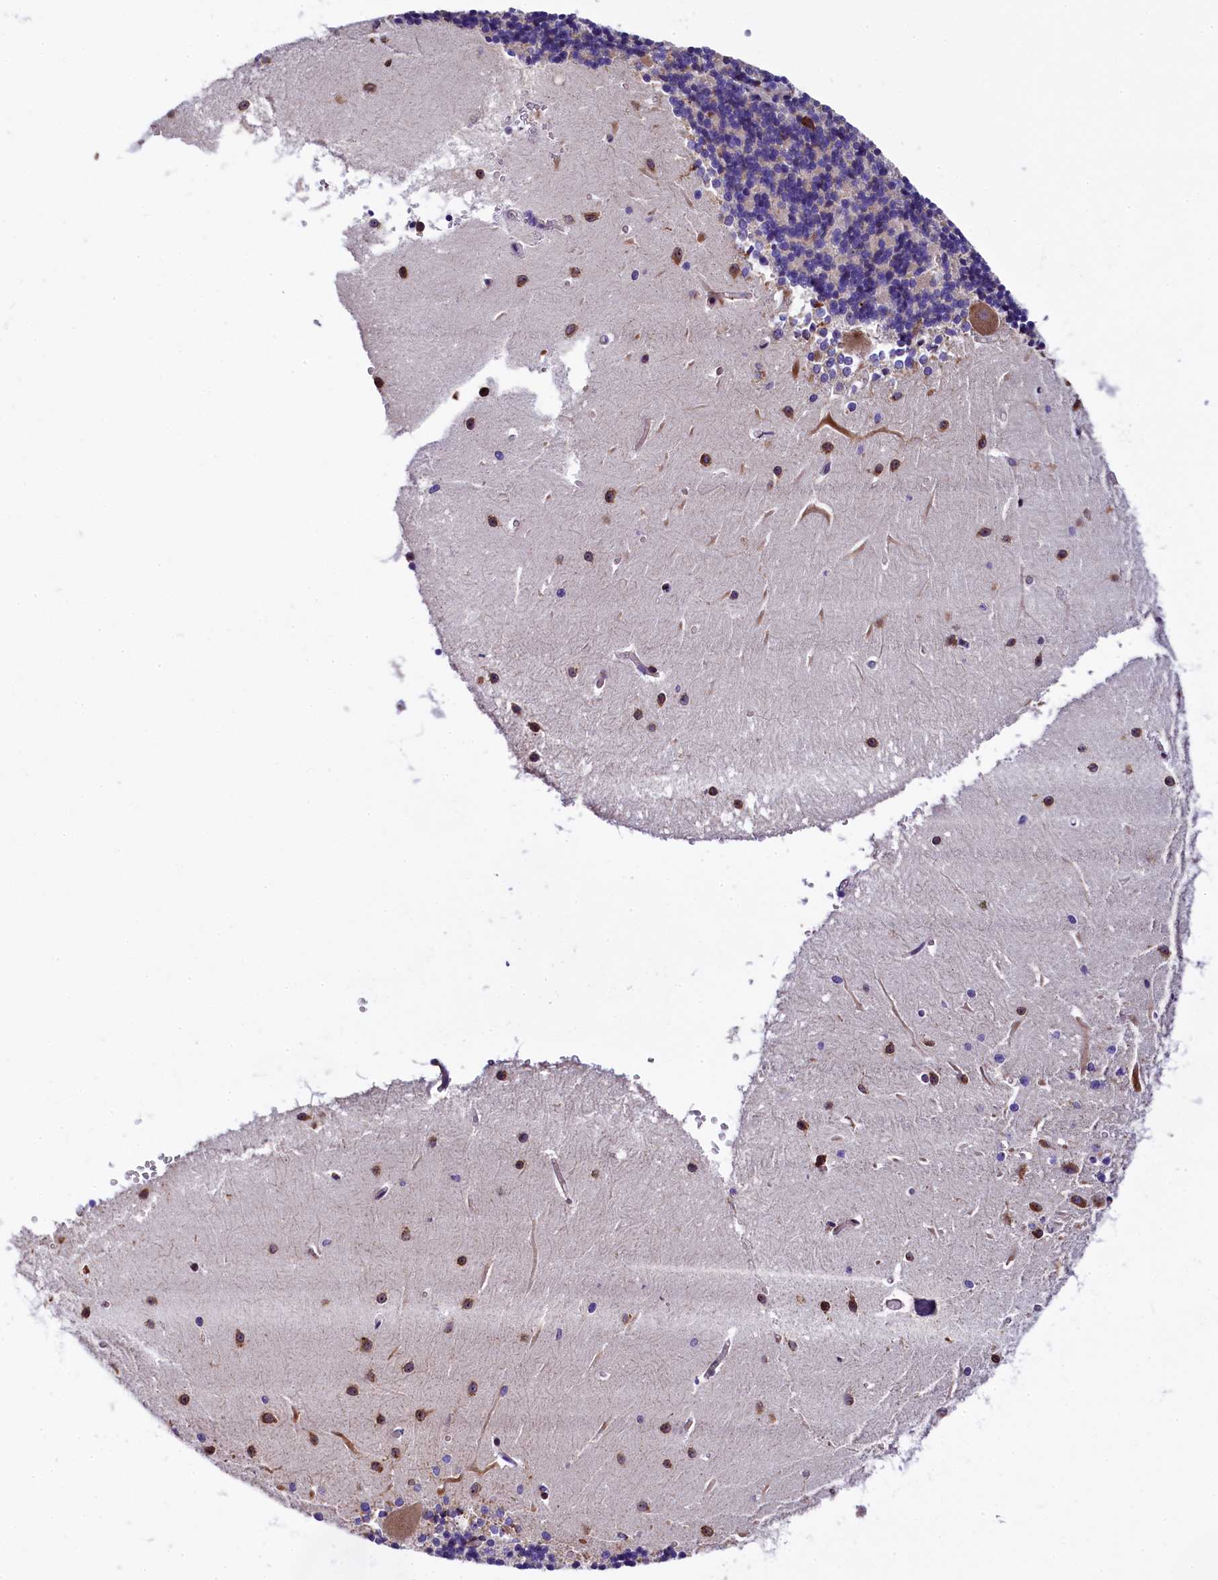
{"staining": {"intensity": "weak", "quantity": "<25%", "location": "cytoplasmic/membranous"}, "tissue": "cerebellum", "cell_type": "Cells in granular layer", "image_type": "normal", "snomed": [{"axis": "morphology", "description": "Normal tissue, NOS"}, {"axis": "topography", "description": "Cerebellum"}], "caption": "Immunohistochemical staining of unremarkable human cerebellum demonstrates no significant positivity in cells in granular layer.", "gene": "CAPS2", "patient": {"sex": "male", "age": 37}}